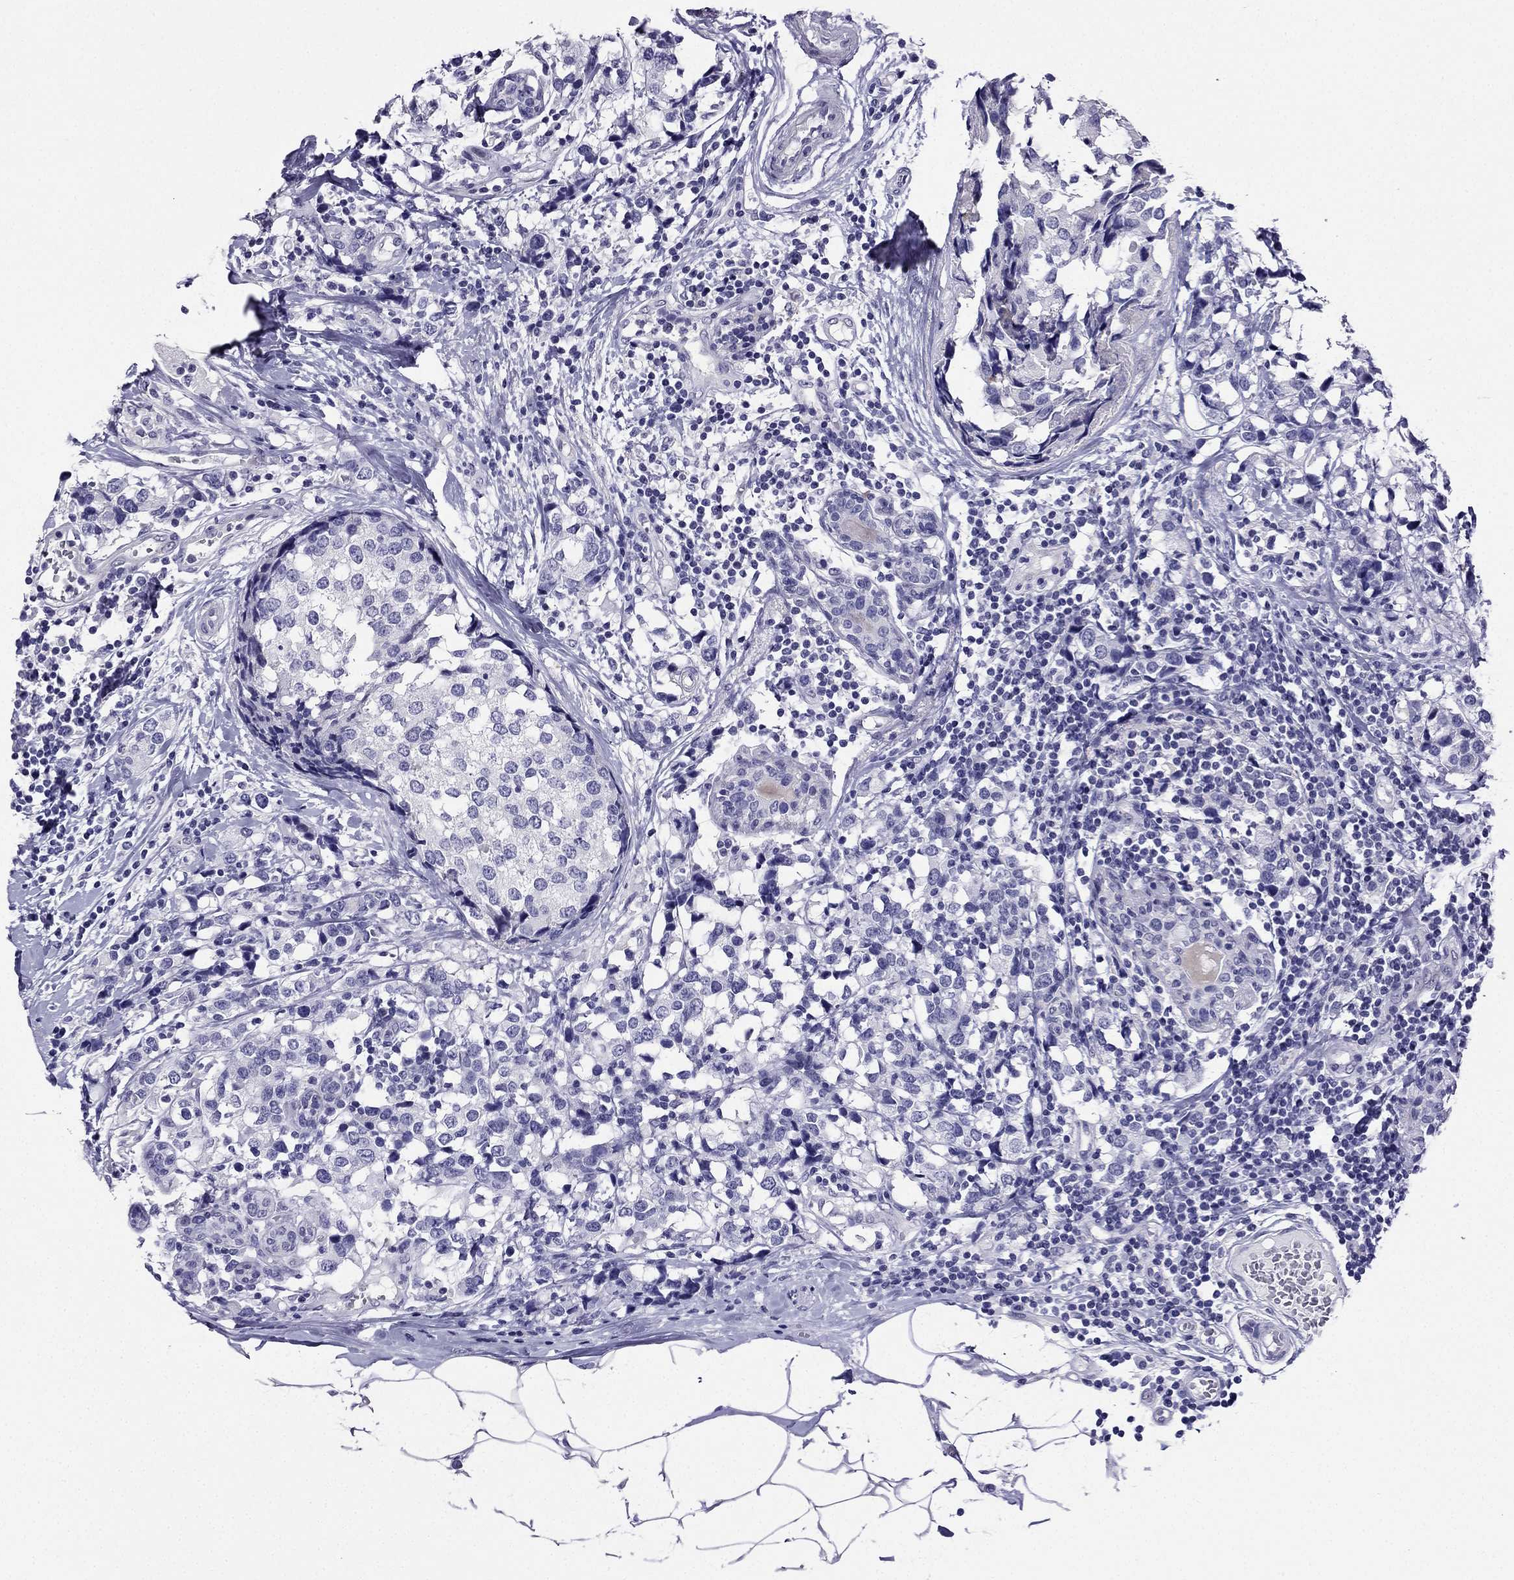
{"staining": {"intensity": "negative", "quantity": "none", "location": "none"}, "tissue": "breast cancer", "cell_type": "Tumor cells", "image_type": "cancer", "snomed": [{"axis": "morphology", "description": "Lobular carcinoma"}, {"axis": "topography", "description": "Breast"}], "caption": "Image shows no protein staining in tumor cells of breast lobular carcinoma tissue. (DAB (3,3'-diaminobenzidine) immunohistochemistry visualized using brightfield microscopy, high magnification).", "gene": "KCNJ10", "patient": {"sex": "female", "age": 59}}